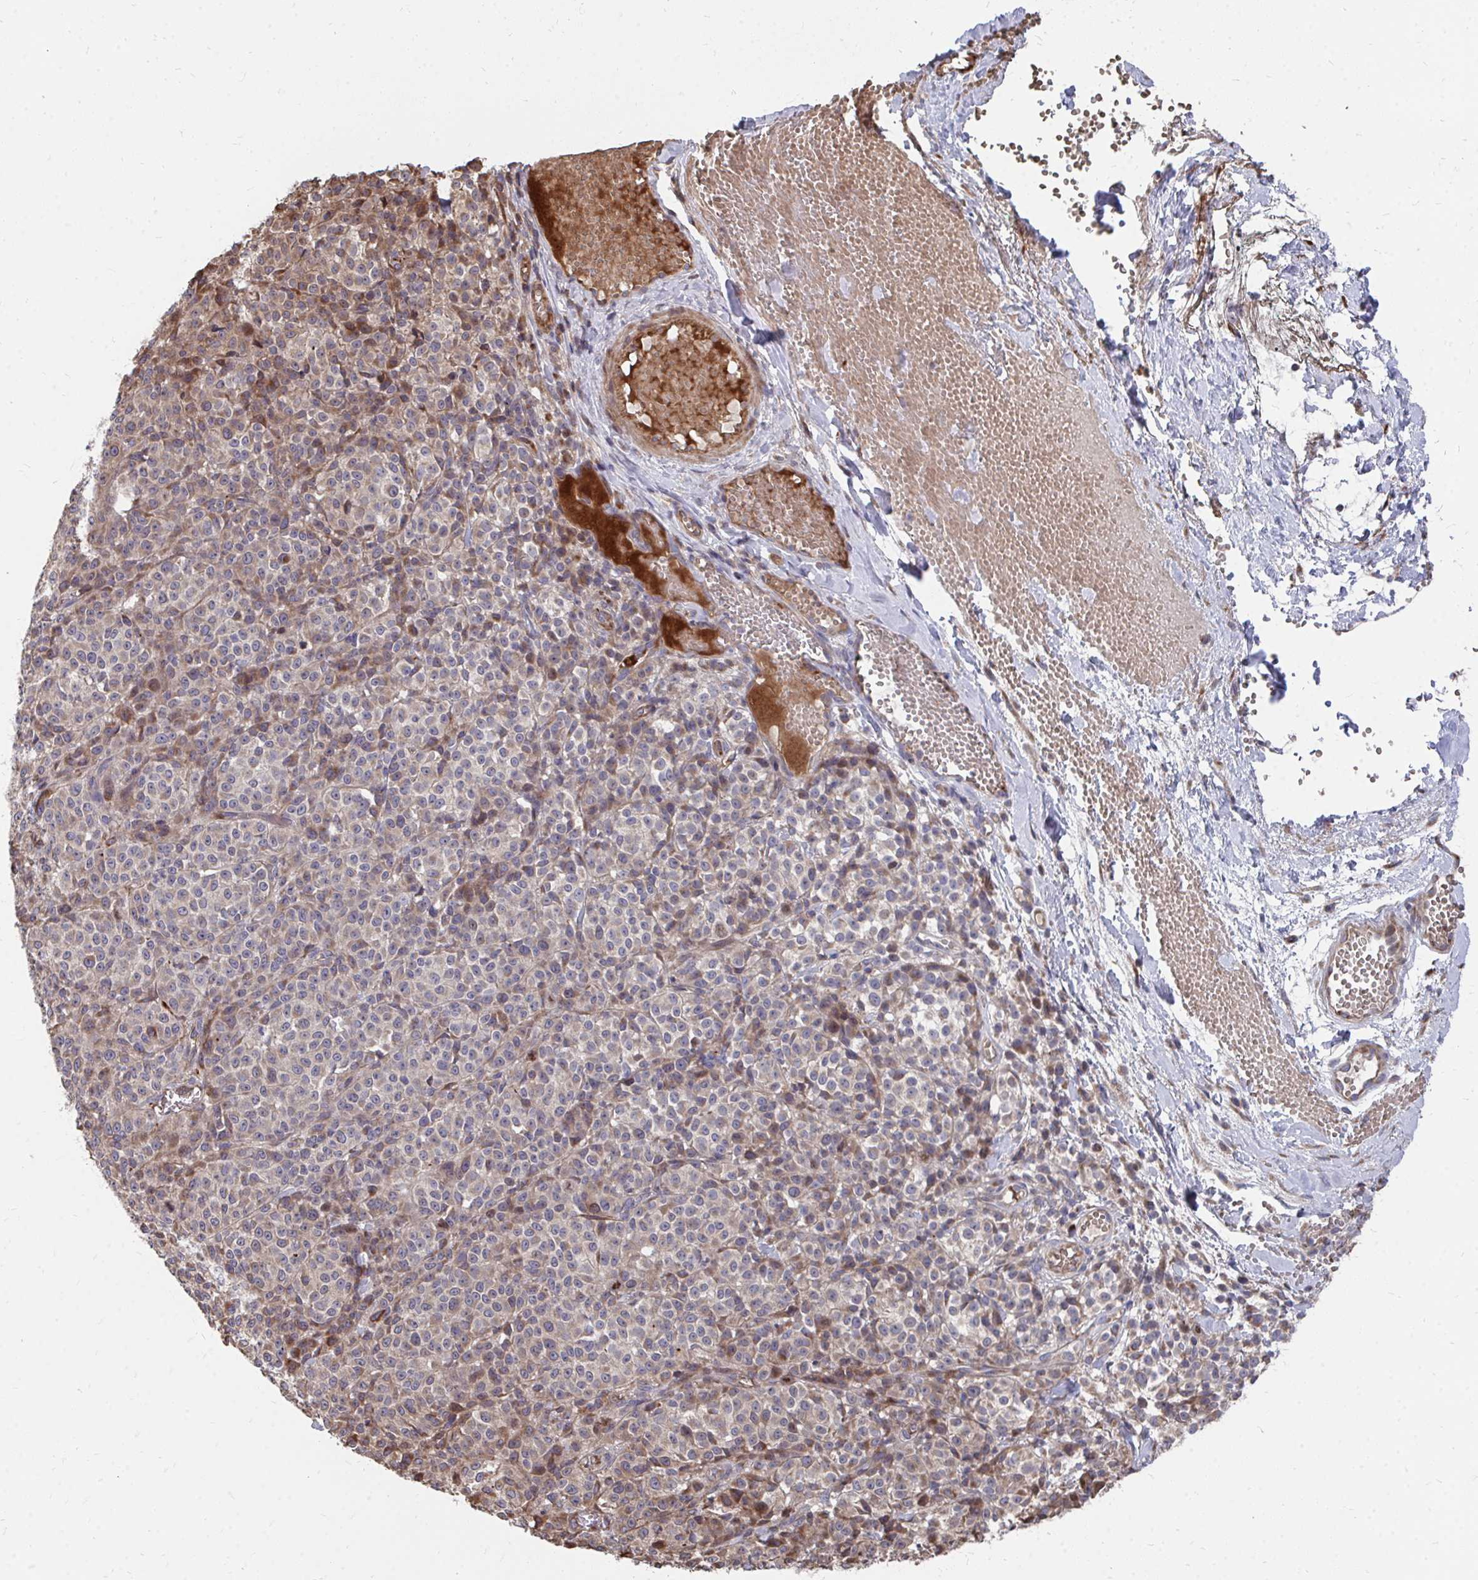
{"staining": {"intensity": "moderate", "quantity": "<25%", "location": "cytoplasmic/membranous"}, "tissue": "melanoma", "cell_type": "Tumor cells", "image_type": "cancer", "snomed": [{"axis": "morphology", "description": "Normal tissue, NOS"}, {"axis": "morphology", "description": "Malignant melanoma, NOS"}, {"axis": "topography", "description": "Skin"}], "caption": "Protein staining demonstrates moderate cytoplasmic/membranous positivity in approximately <25% of tumor cells in melanoma.", "gene": "FAM89A", "patient": {"sex": "female", "age": 34}}